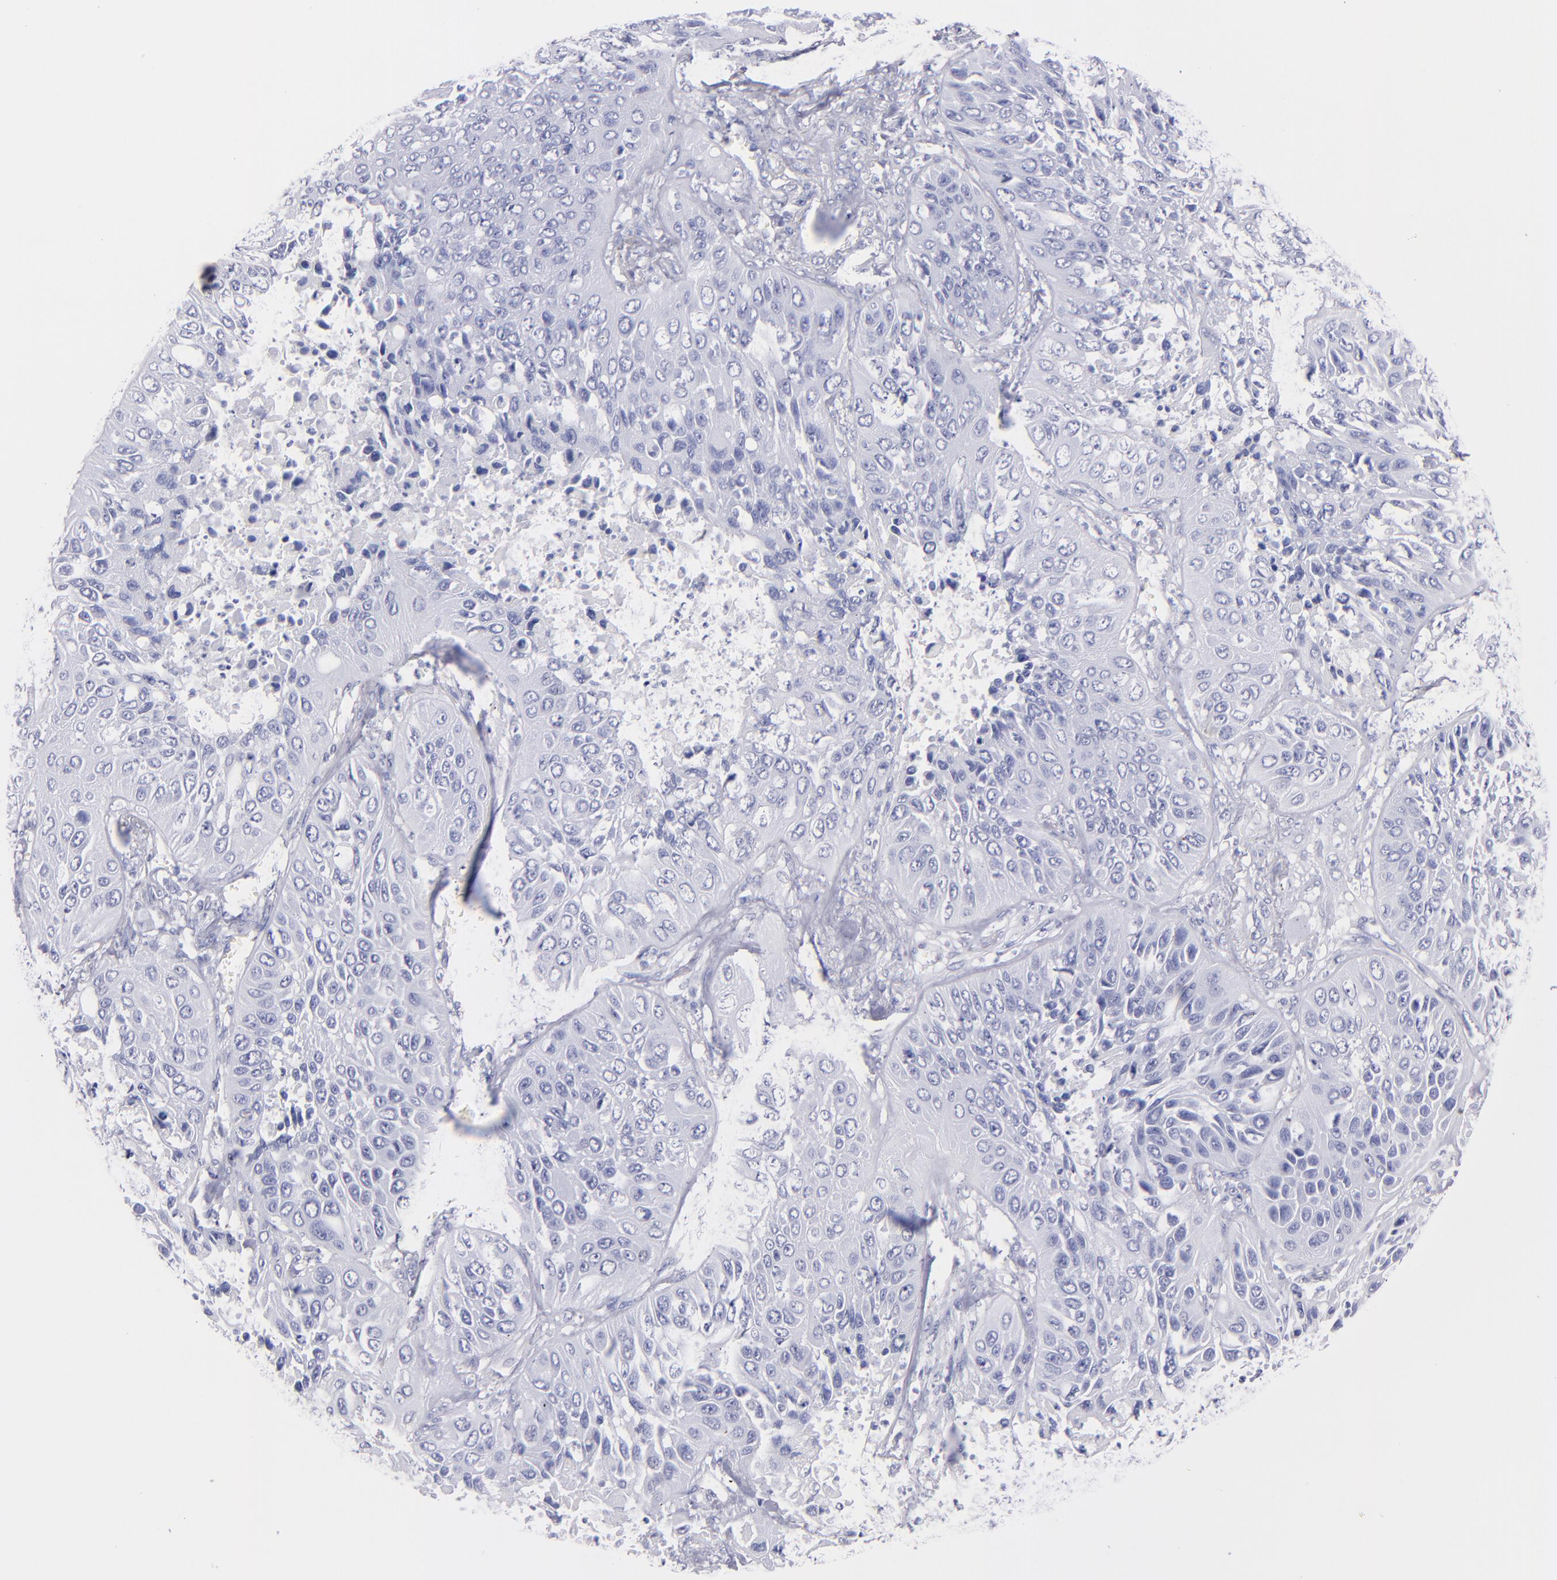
{"staining": {"intensity": "negative", "quantity": "none", "location": "none"}, "tissue": "lung cancer", "cell_type": "Tumor cells", "image_type": "cancer", "snomed": [{"axis": "morphology", "description": "Squamous cell carcinoma, NOS"}, {"axis": "topography", "description": "Lung"}], "caption": "Protein analysis of lung cancer (squamous cell carcinoma) reveals no significant positivity in tumor cells. (Stains: DAB IHC with hematoxylin counter stain, Microscopy: brightfield microscopy at high magnification).", "gene": "TG", "patient": {"sex": "female", "age": 76}}